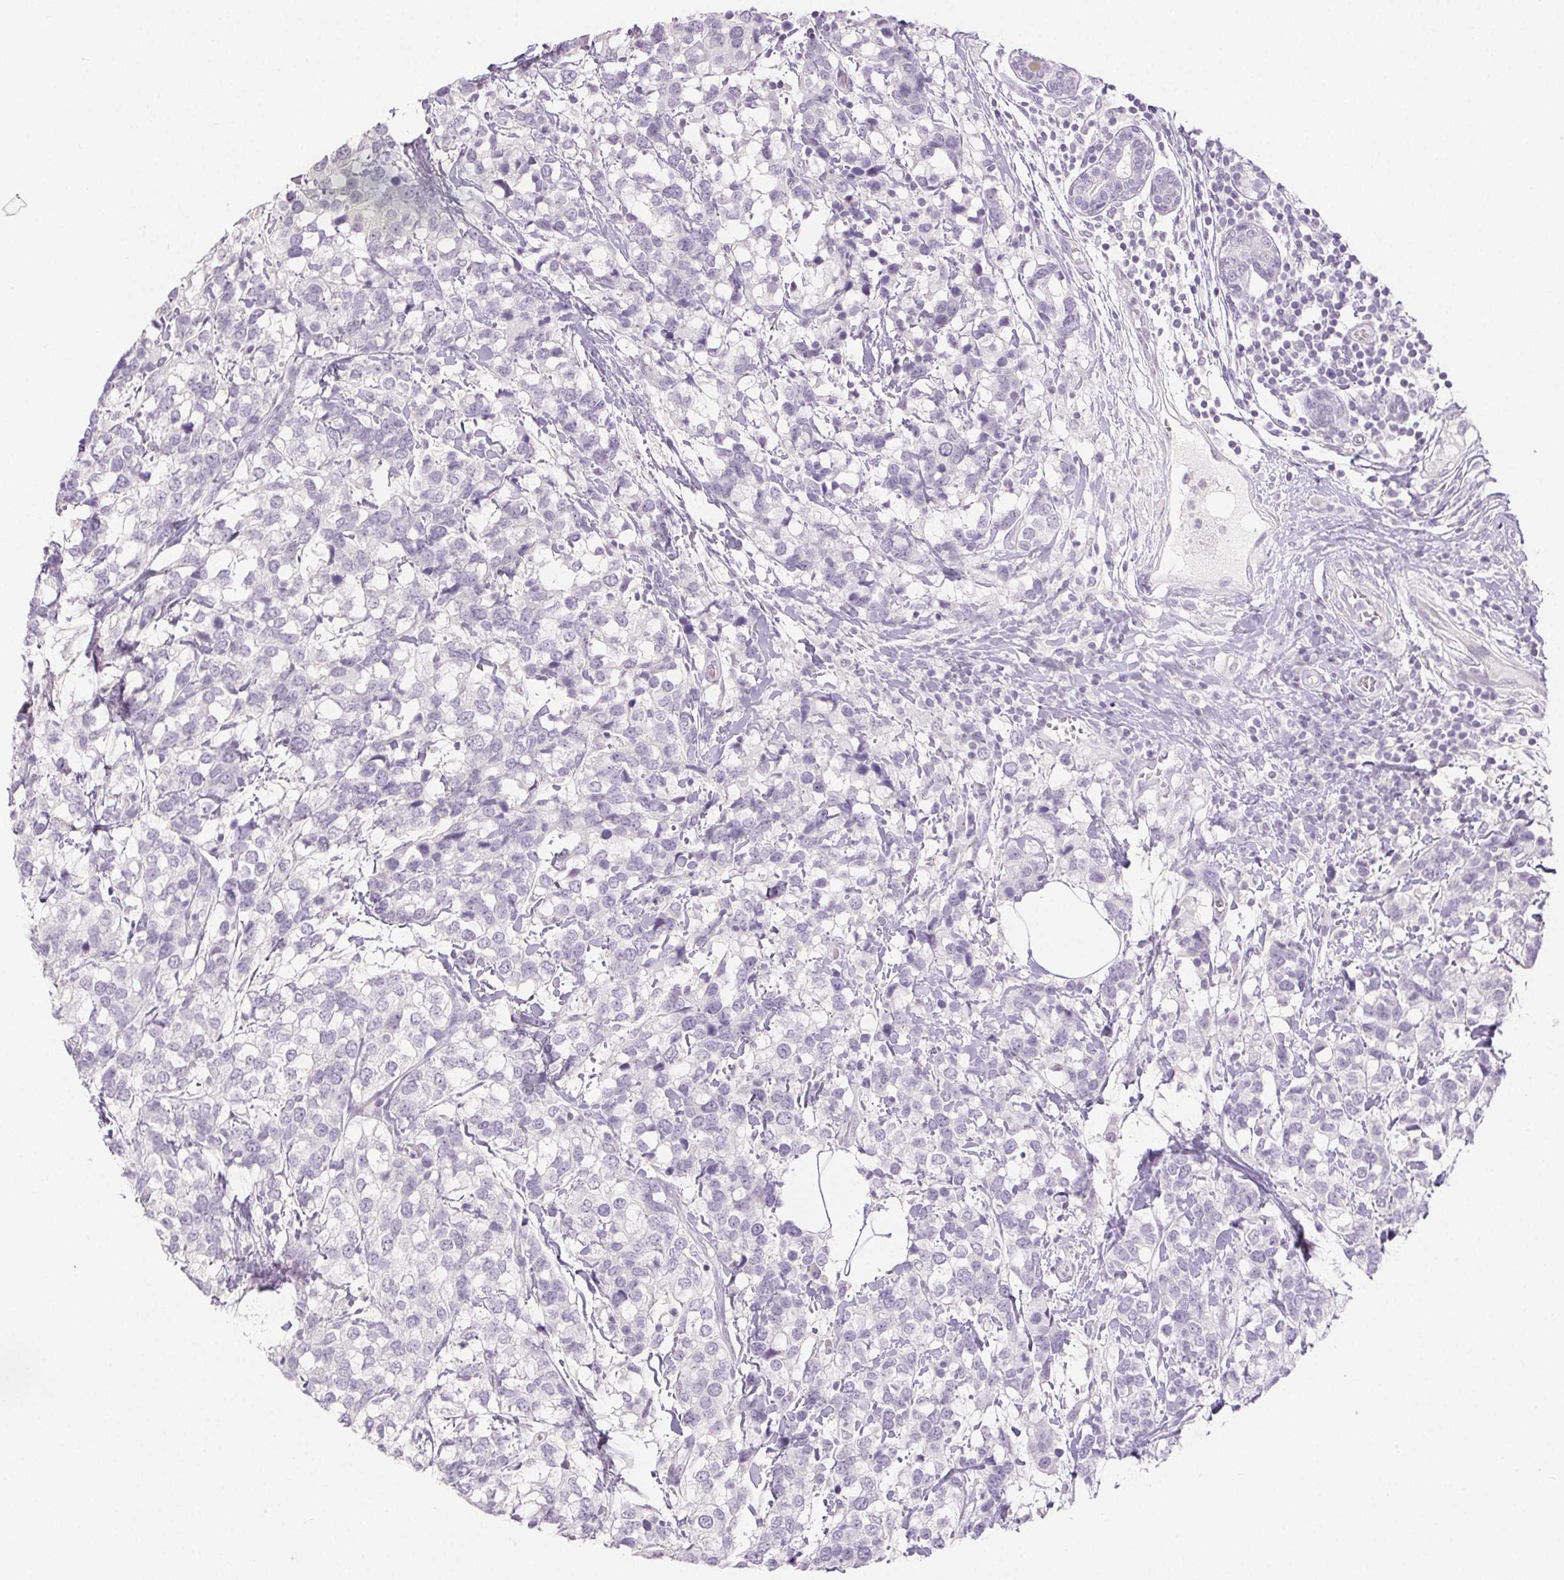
{"staining": {"intensity": "negative", "quantity": "none", "location": "none"}, "tissue": "breast cancer", "cell_type": "Tumor cells", "image_type": "cancer", "snomed": [{"axis": "morphology", "description": "Lobular carcinoma"}, {"axis": "topography", "description": "Breast"}], "caption": "The image demonstrates no significant staining in tumor cells of breast lobular carcinoma.", "gene": "PI3", "patient": {"sex": "female", "age": 59}}